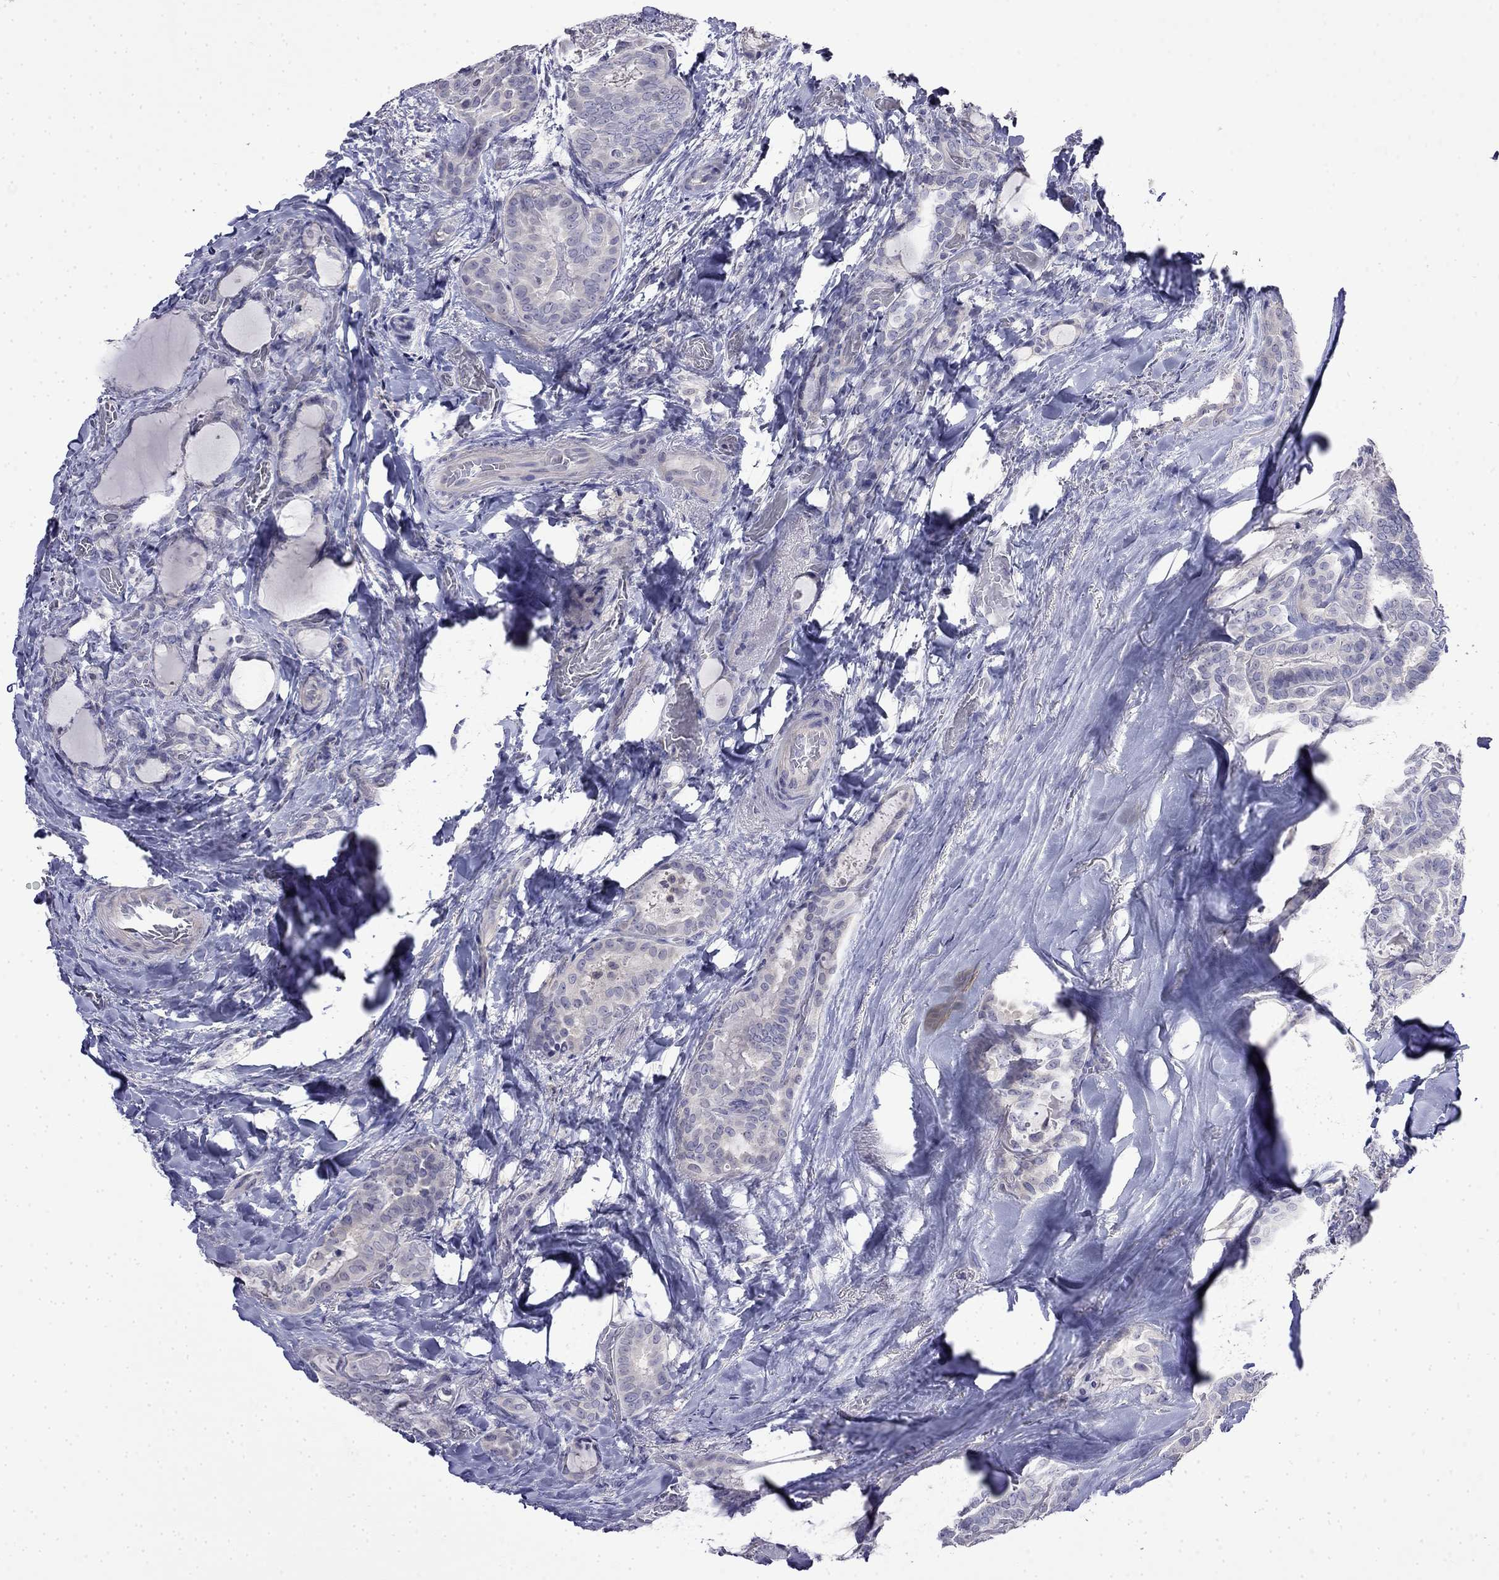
{"staining": {"intensity": "negative", "quantity": "none", "location": "none"}, "tissue": "thyroid cancer", "cell_type": "Tumor cells", "image_type": "cancer", "snomed": [{"axis": "morphology", "description": "Papillary adenocarcinoma, NOS"}, {"axis": "topography", "description": "Thyroid gland"}], "caption": "An immunohistochemistry photomicrograph of papillary adenocarcinoma (thyroid) is shown. There is no staining in tumor cells of papillary adenocarcinoma (thyroid). (DAB IHC, high magnification).", "gene": "GUCA1B", "patient": {"sex": "female", "age": 39}}